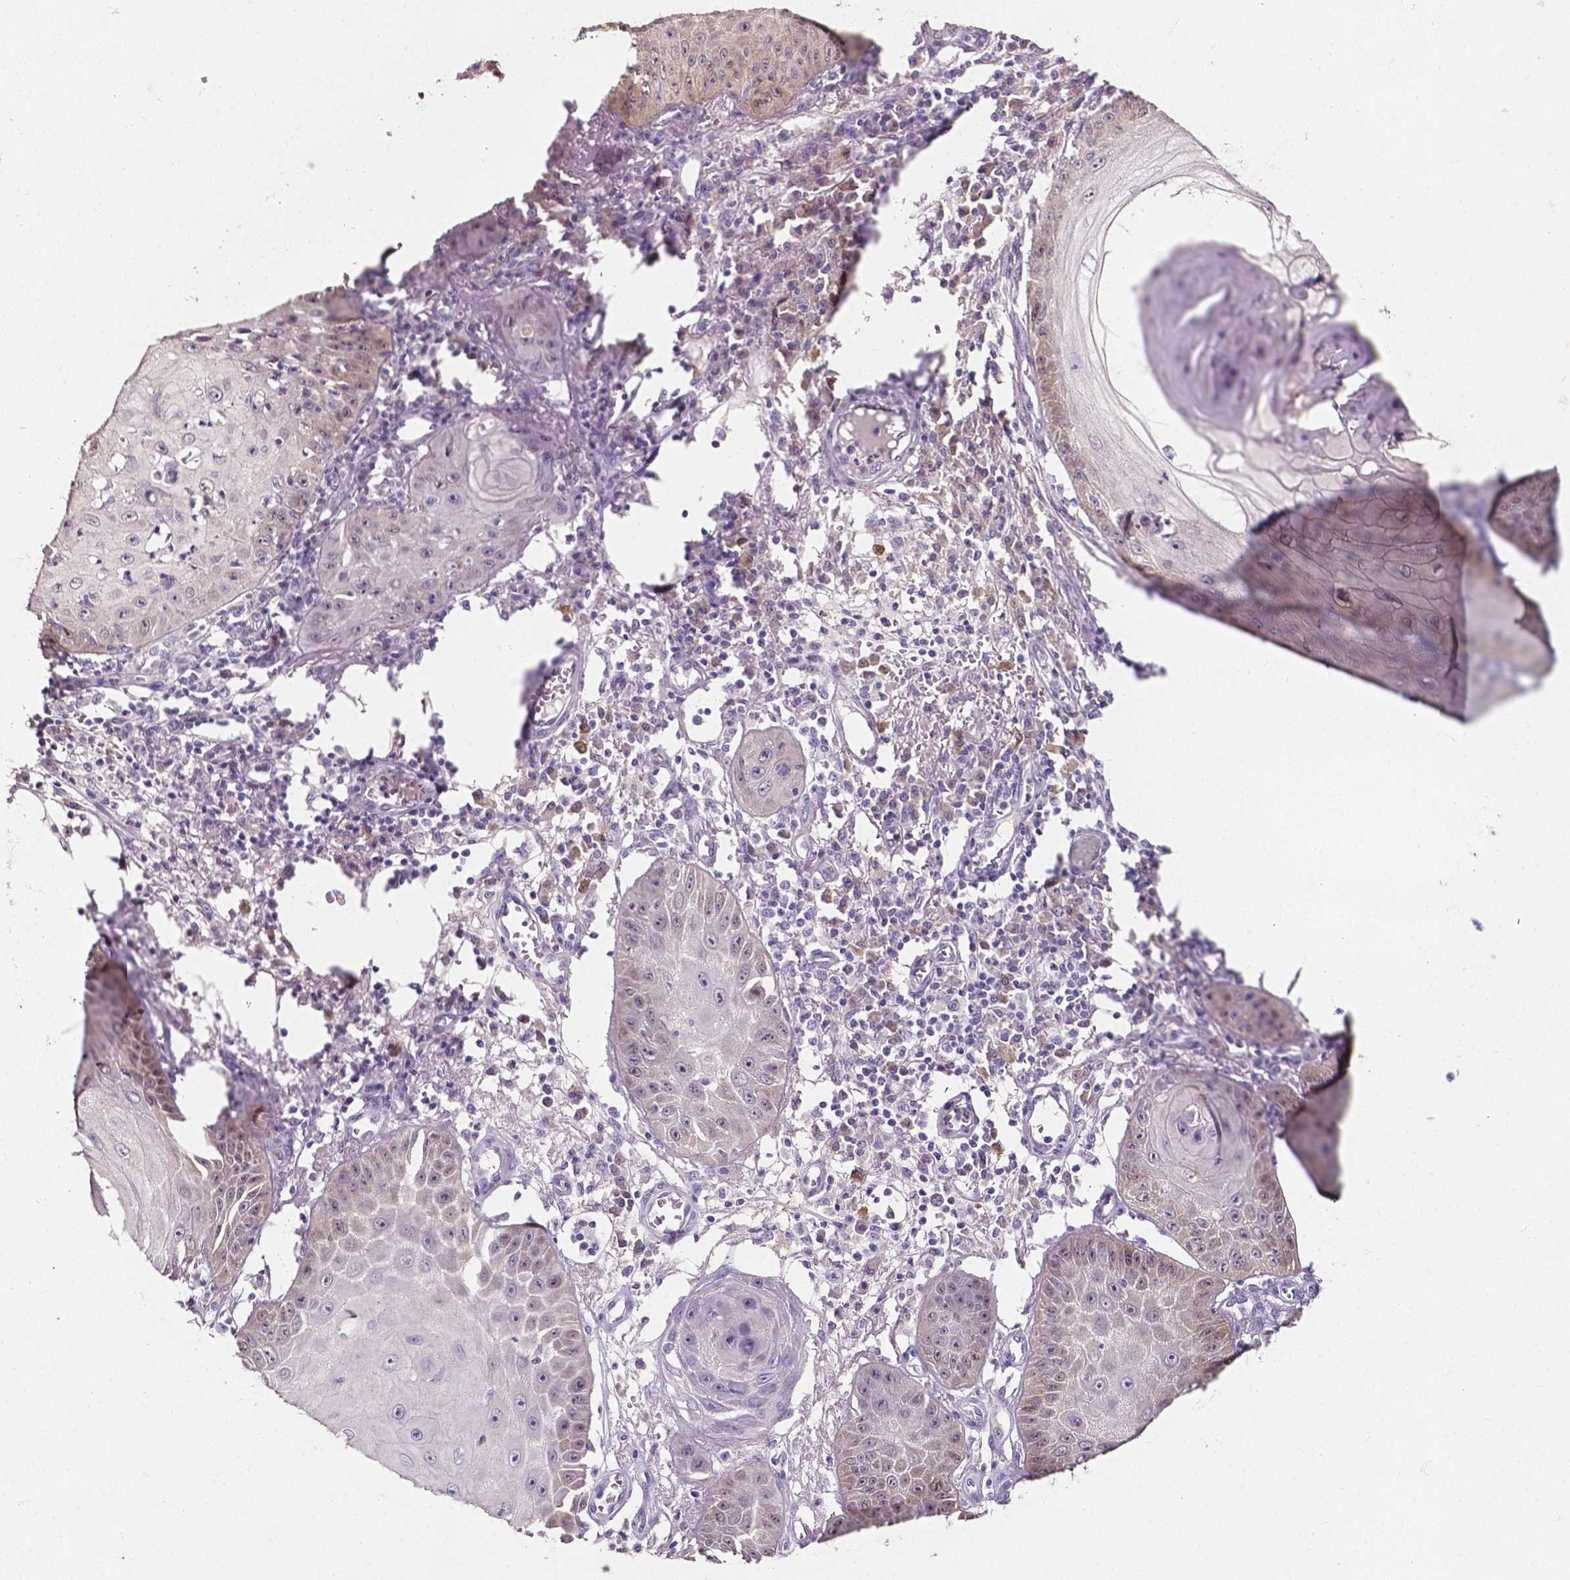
{"staining": {"intensity": "negative", "quantity": "none", "location": "none"}, "tissue": "skin cancer", "cell_type": "Tumor cells", "image_type": "cancer", "snomed": [{"axis": "morphology", "description": "Squamous cell carcinoma, NOS"}, {"axis": "topography", "description": "Skin"}], "caption": "The immunohistochemistry (IHC) photomicrograph has no significant positivity in tumor cells of skin cancer (squamous cell carcinoma) tissue.", "gene": "PSAT1", "patient": {"sex": "male", "age": 70}}